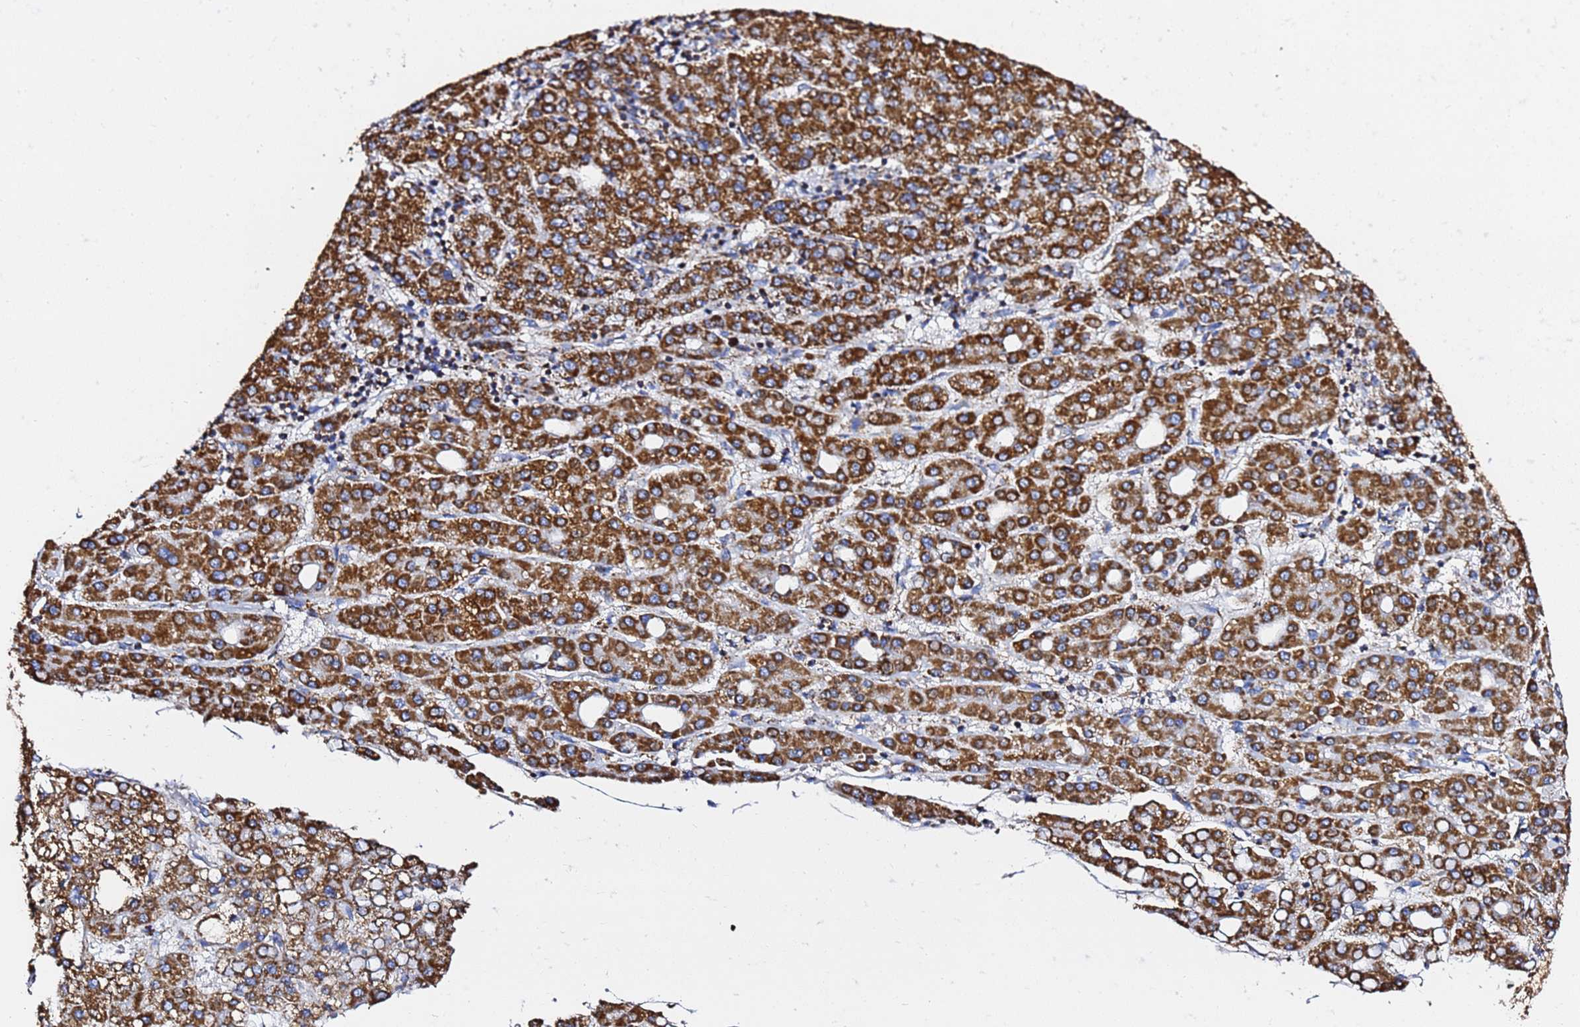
{"staining": {"intensity": "strong", "quantity": ">75%", "location": "cytoplasmic/membranous"}, "tissue": "liver cancer", "cell_type": "Tumor cells", "image_type": "cancer", "snomed": [{"axis": "morphology", "description": "Carcinoma, Hepatocellular, NOS"}, {"axis": "topography", "description": "Liver"}], "caption": "Immunohistochemistry (IHC) of liver cancer shows high levels of strong cytoplasmic/membranous staining in about >75% of tumor cells.", "gene": "PHB2", "patient": {"sex": "male", "age": 65}}